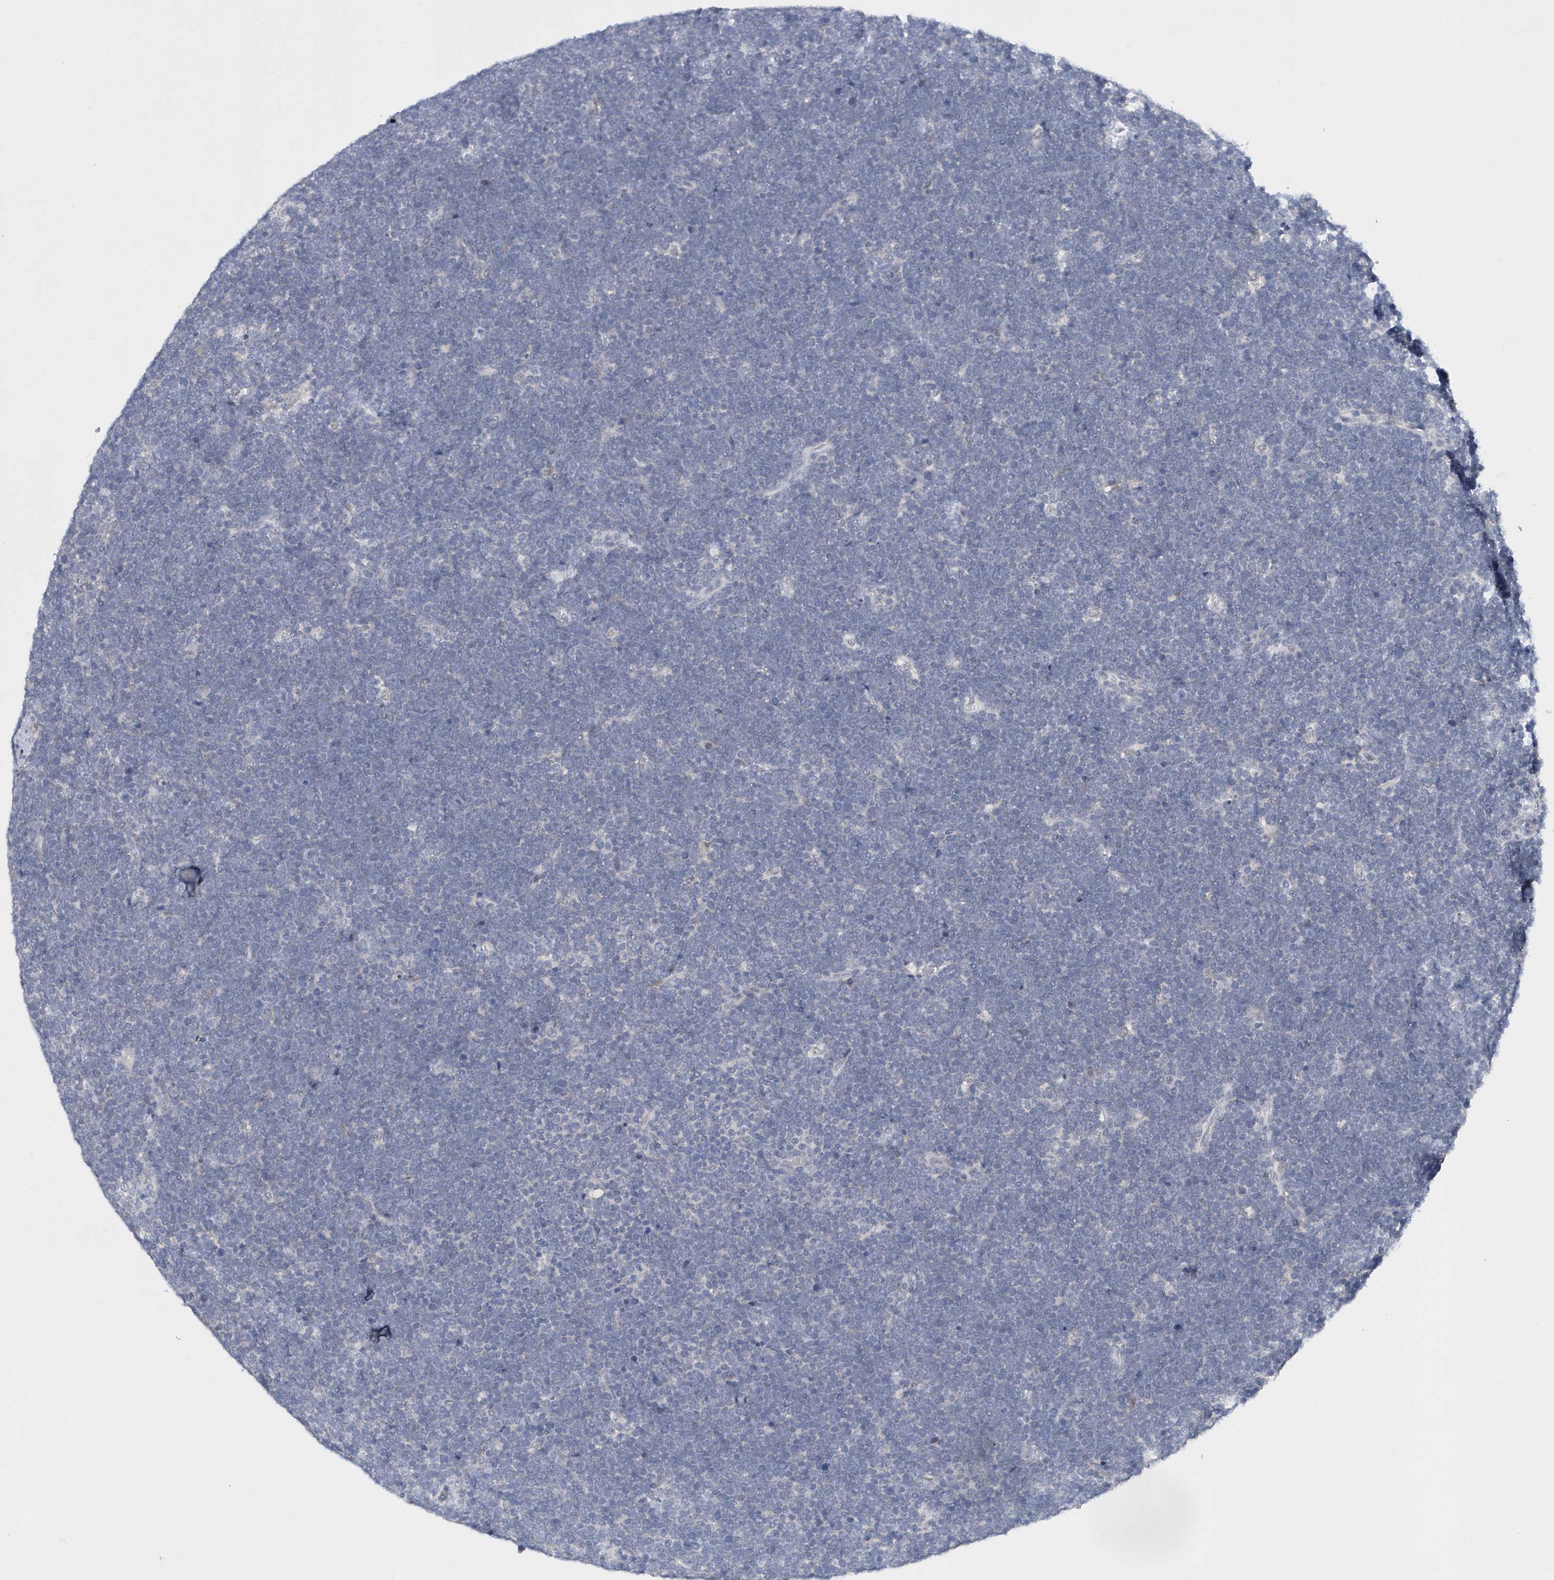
{"staining": {"intensity": "negative", "quantity": "none", "location": "none"}, "tissue": "lymphoma", "cell_type": "Tumor cells", "image_type": "cancer", "snomed": [{"axis": "morphology", "description": "Malignant lymphoma, non-Hodgkin's type, High grade"}, {"axis": "topography", "description": "Lymph node"}], "caption": "IHC micrograph of lymphoma stained for a protein (brown), which reveals no expression in tumor cells.", "gene": "SRGAP3", "patient": {"sex": "male", "age": 13}}